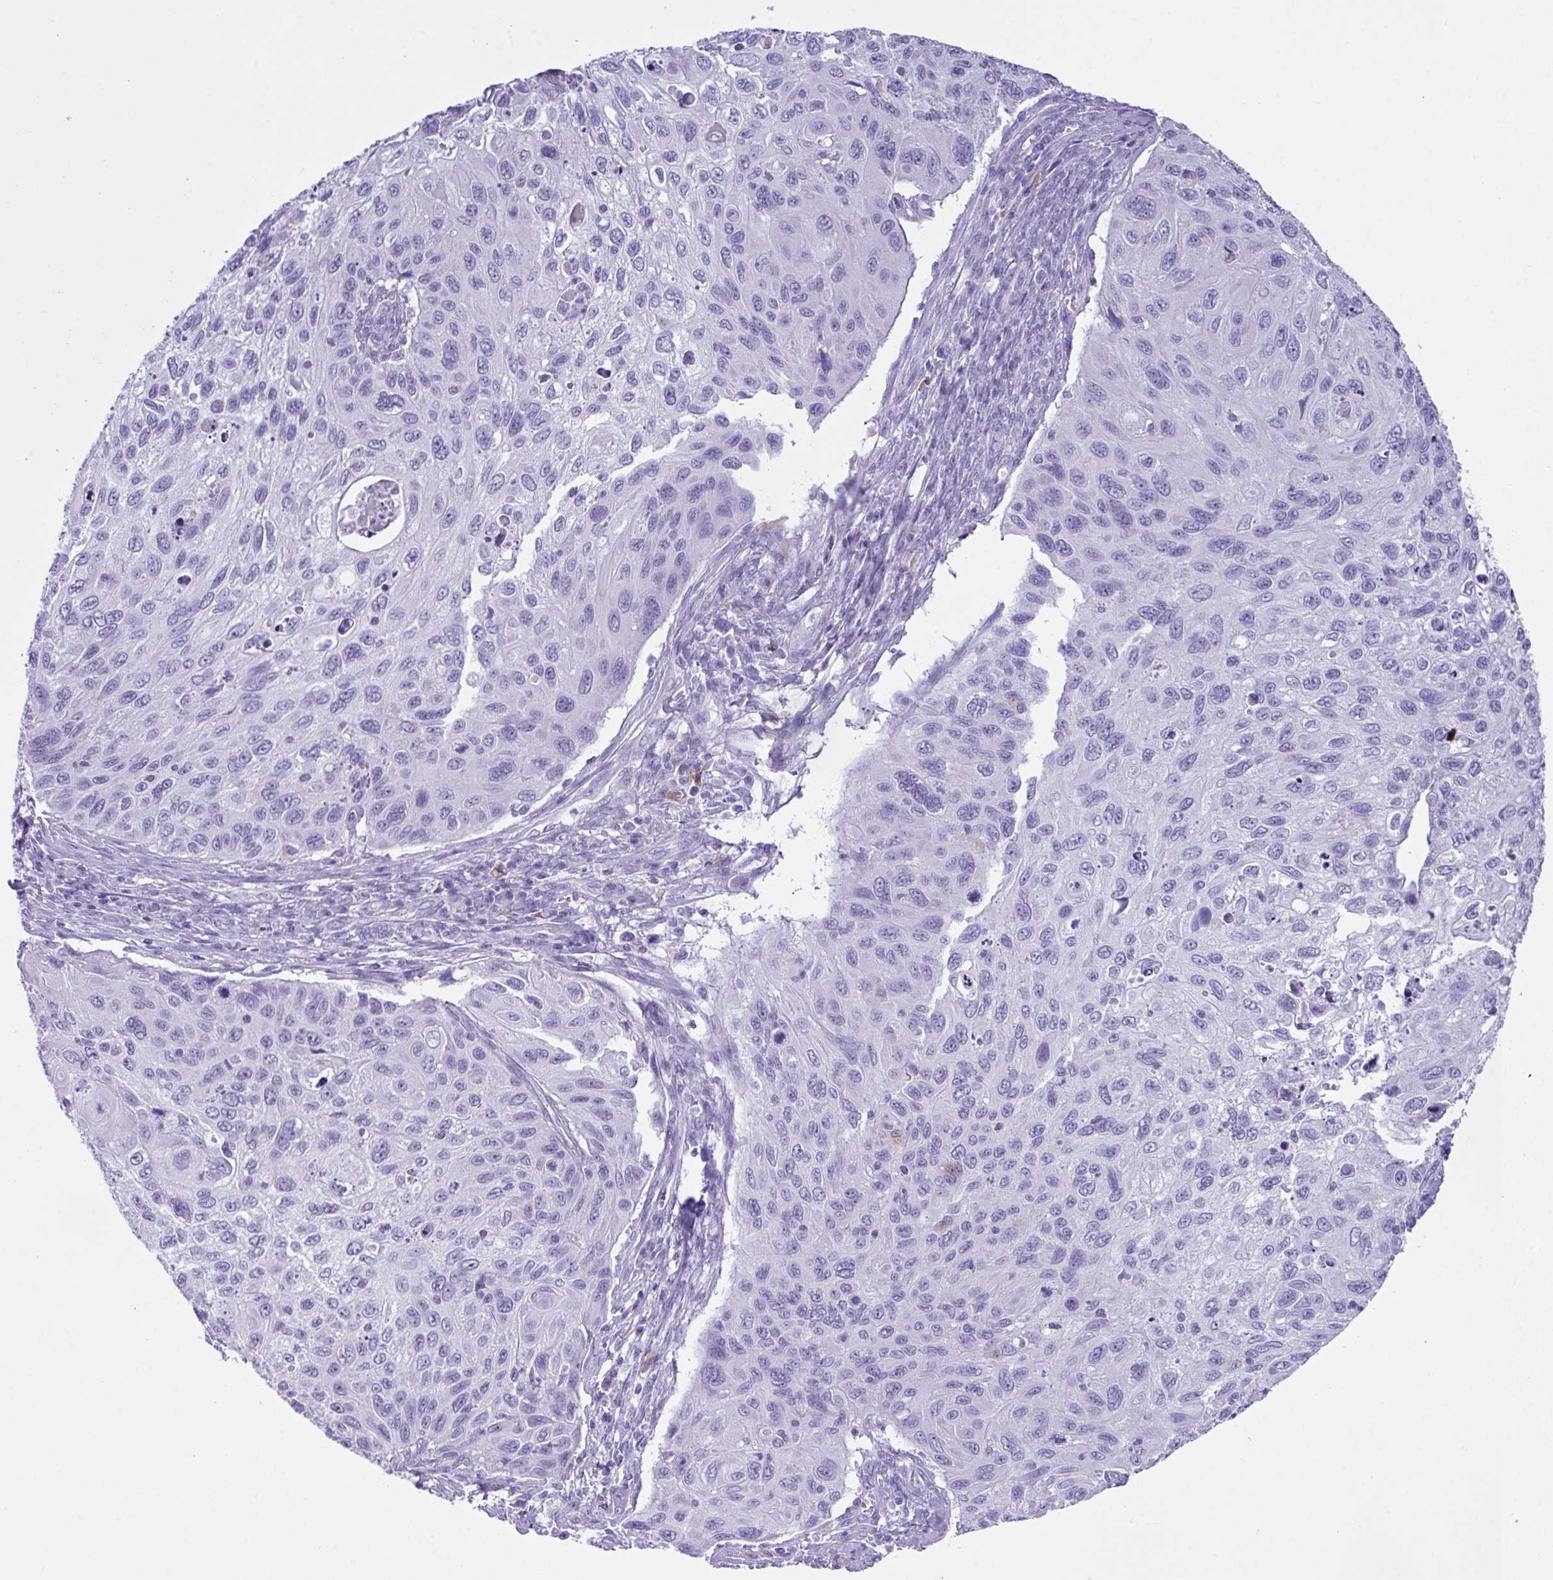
{"staining": {"intensity": "negative", "quantity": "none", "location": "none"}, "tissue": "cervical cancer", "cell_type": "Tumor cells", "image_type": "cancer", "snomed": [{"axis": "morphology", "description": "Squamous cell carcinoma, NOS"}, {"axis": "topography", "description": "Cervix"}], "caption": "This is an IHC histopathology image of human squamous cell carcinoma (cervical). There is no expression in tumor cells.", "gene": "ZNF568", "patient": {"sex": "female", "age": 70}}